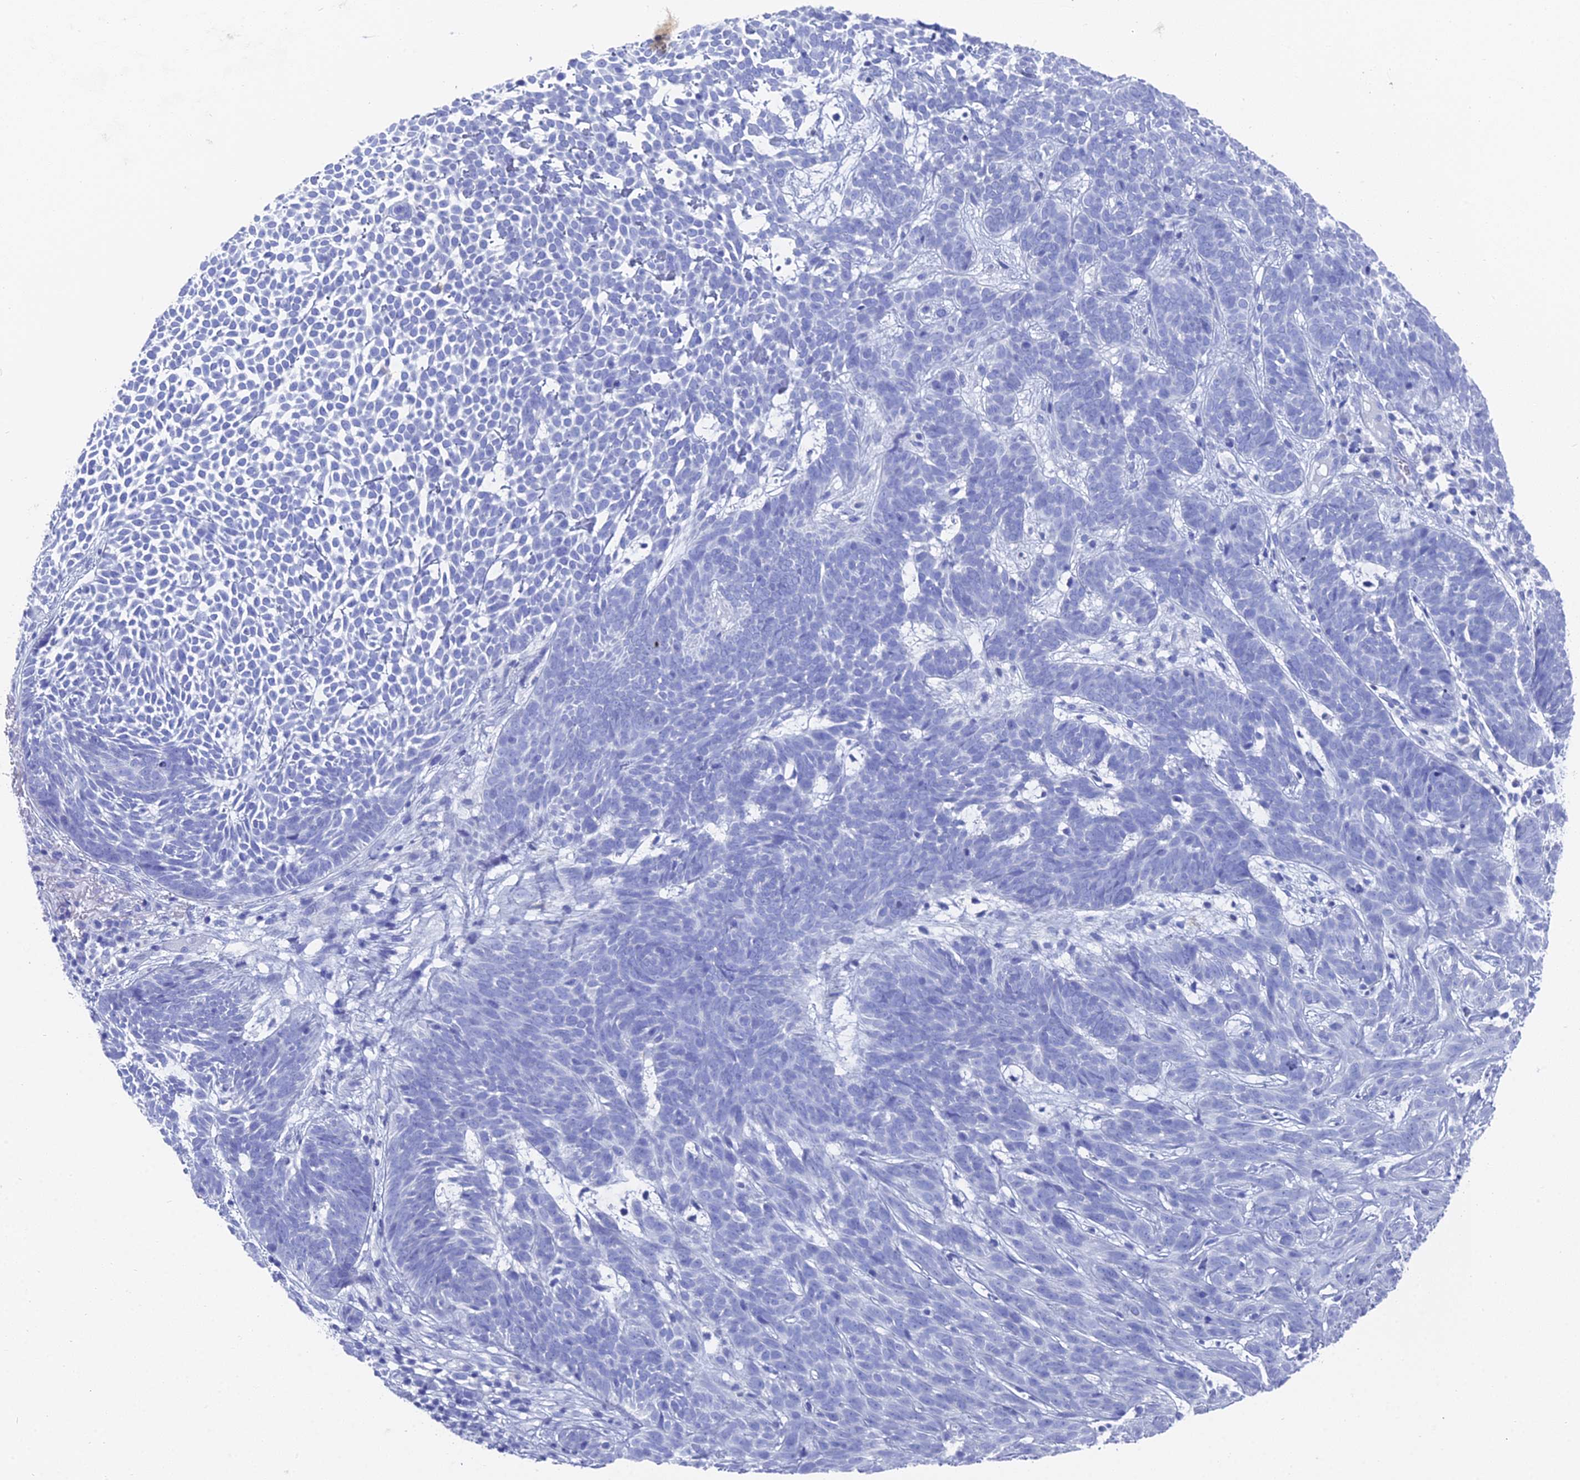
{"staining": {"intensity": "negative", "quantity": "none", "location": "none"}, "tissue": "skin cancer", "cell_type": "Tumor cells", "image_type": "cancer", "snomed": [{"axis": "morphology", "description": "Basal cell carcinoma"}, {"axis": "topography", "description": "Skin"}], "caption": "Human skin basal cell carcinoma stained for a protein using IHC demonstrates no positivity in tumor cells.", "gene": "ENPP3", "patient": {"sex": "female", "age": 78}}